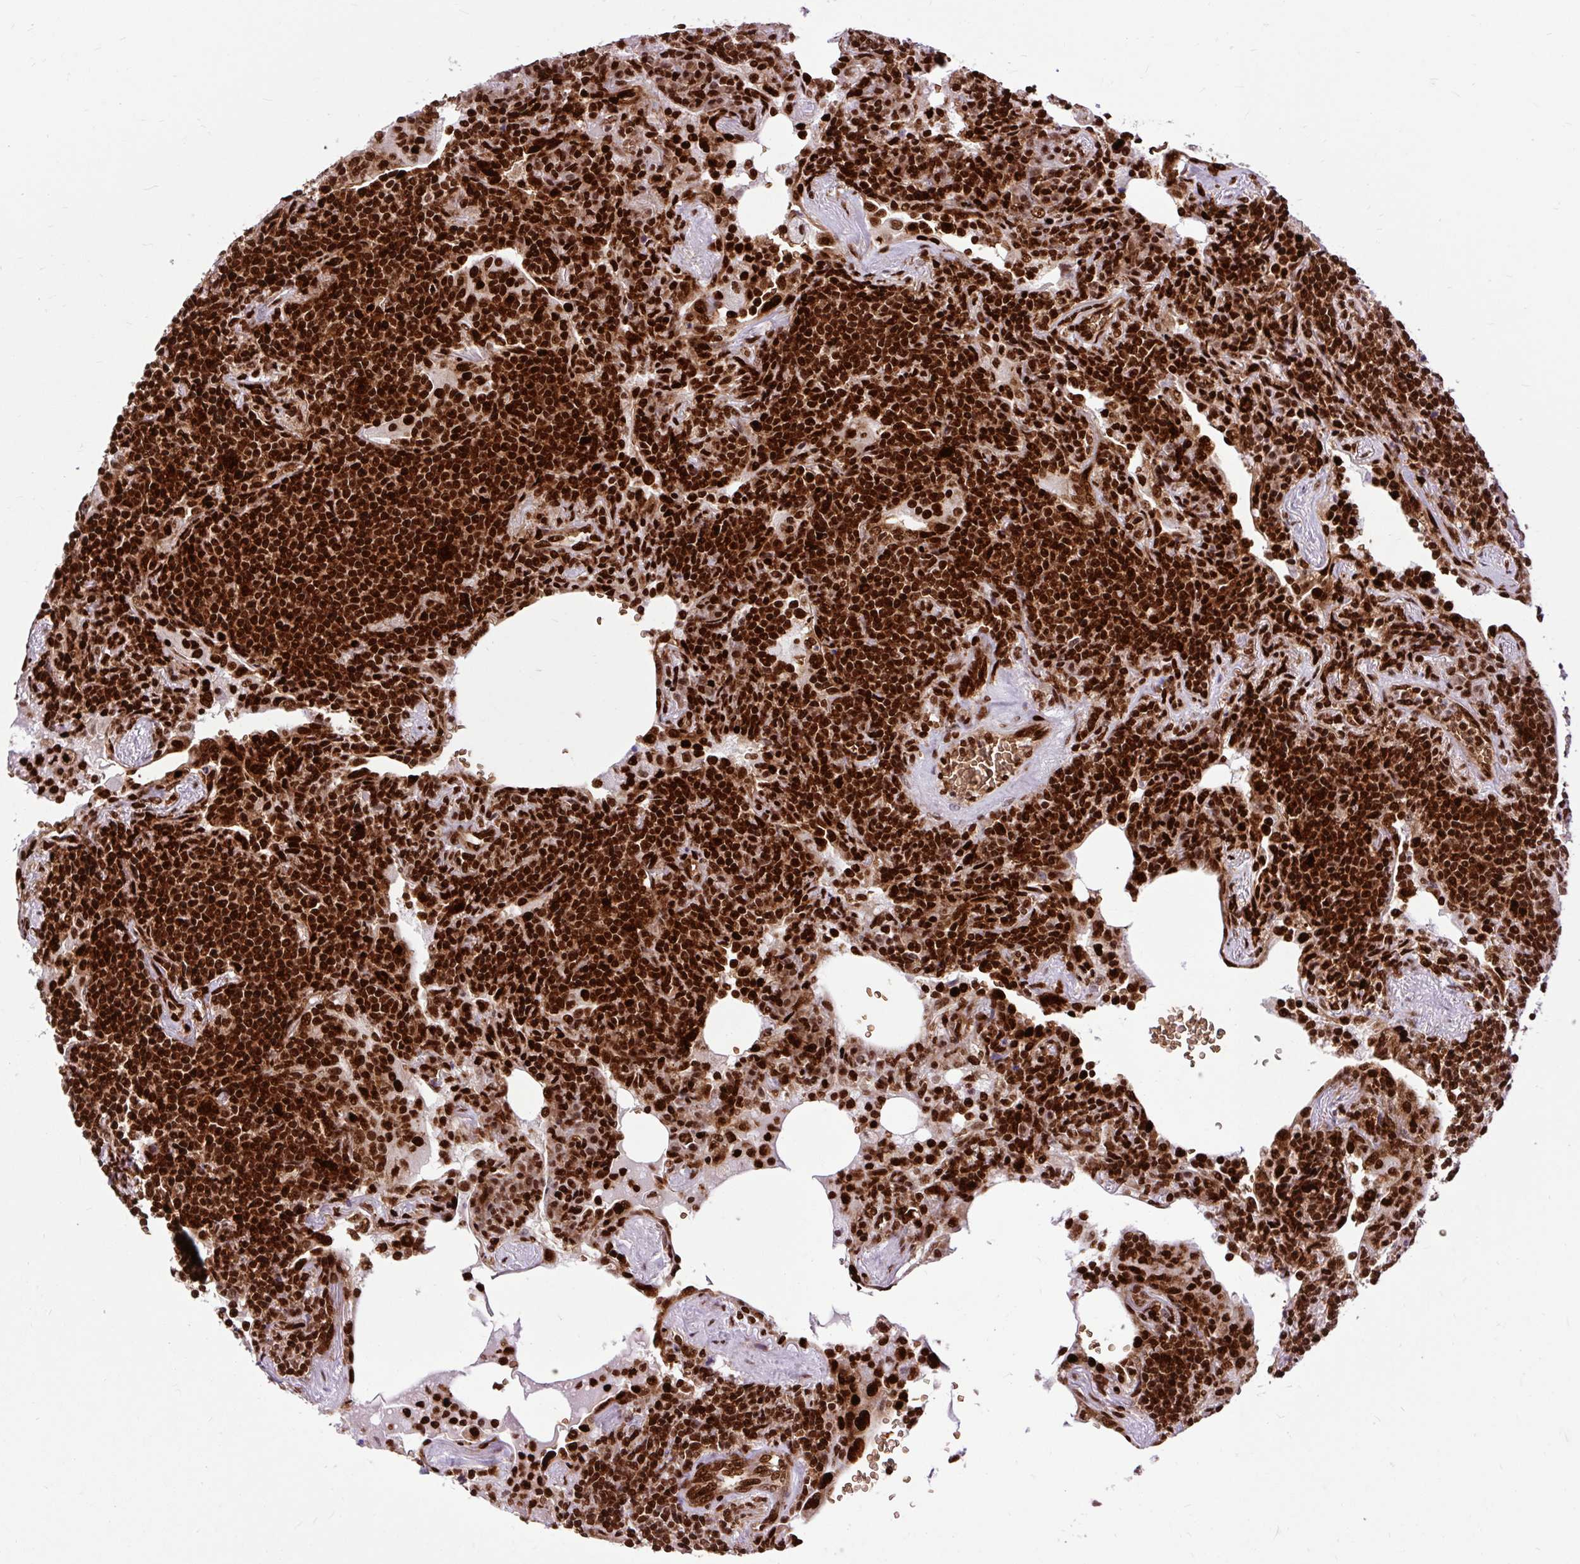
{"staining": {"intensity": "strong", "quantity": ">75%", "location": "nuclear"}, "tissue": "lymphoma", "cell_type": "Tumor cells", "image_type": "cancer", "snomed": [{"axis": "morphology", "description": "Malignant lymphoma, non-Hodgkin's type, Low grade"}, {"axis": "topography", "description": "Lung"}], "caption": "Strong nuclear expression for a protein is appreciated in about >75% of tumor cells of low-grade malignant lymphoma, non-Hodgkin's type using immunohistochemistry (IHC).", "gene": "FUS", "patient": {"sex": "female", "age": 71}}